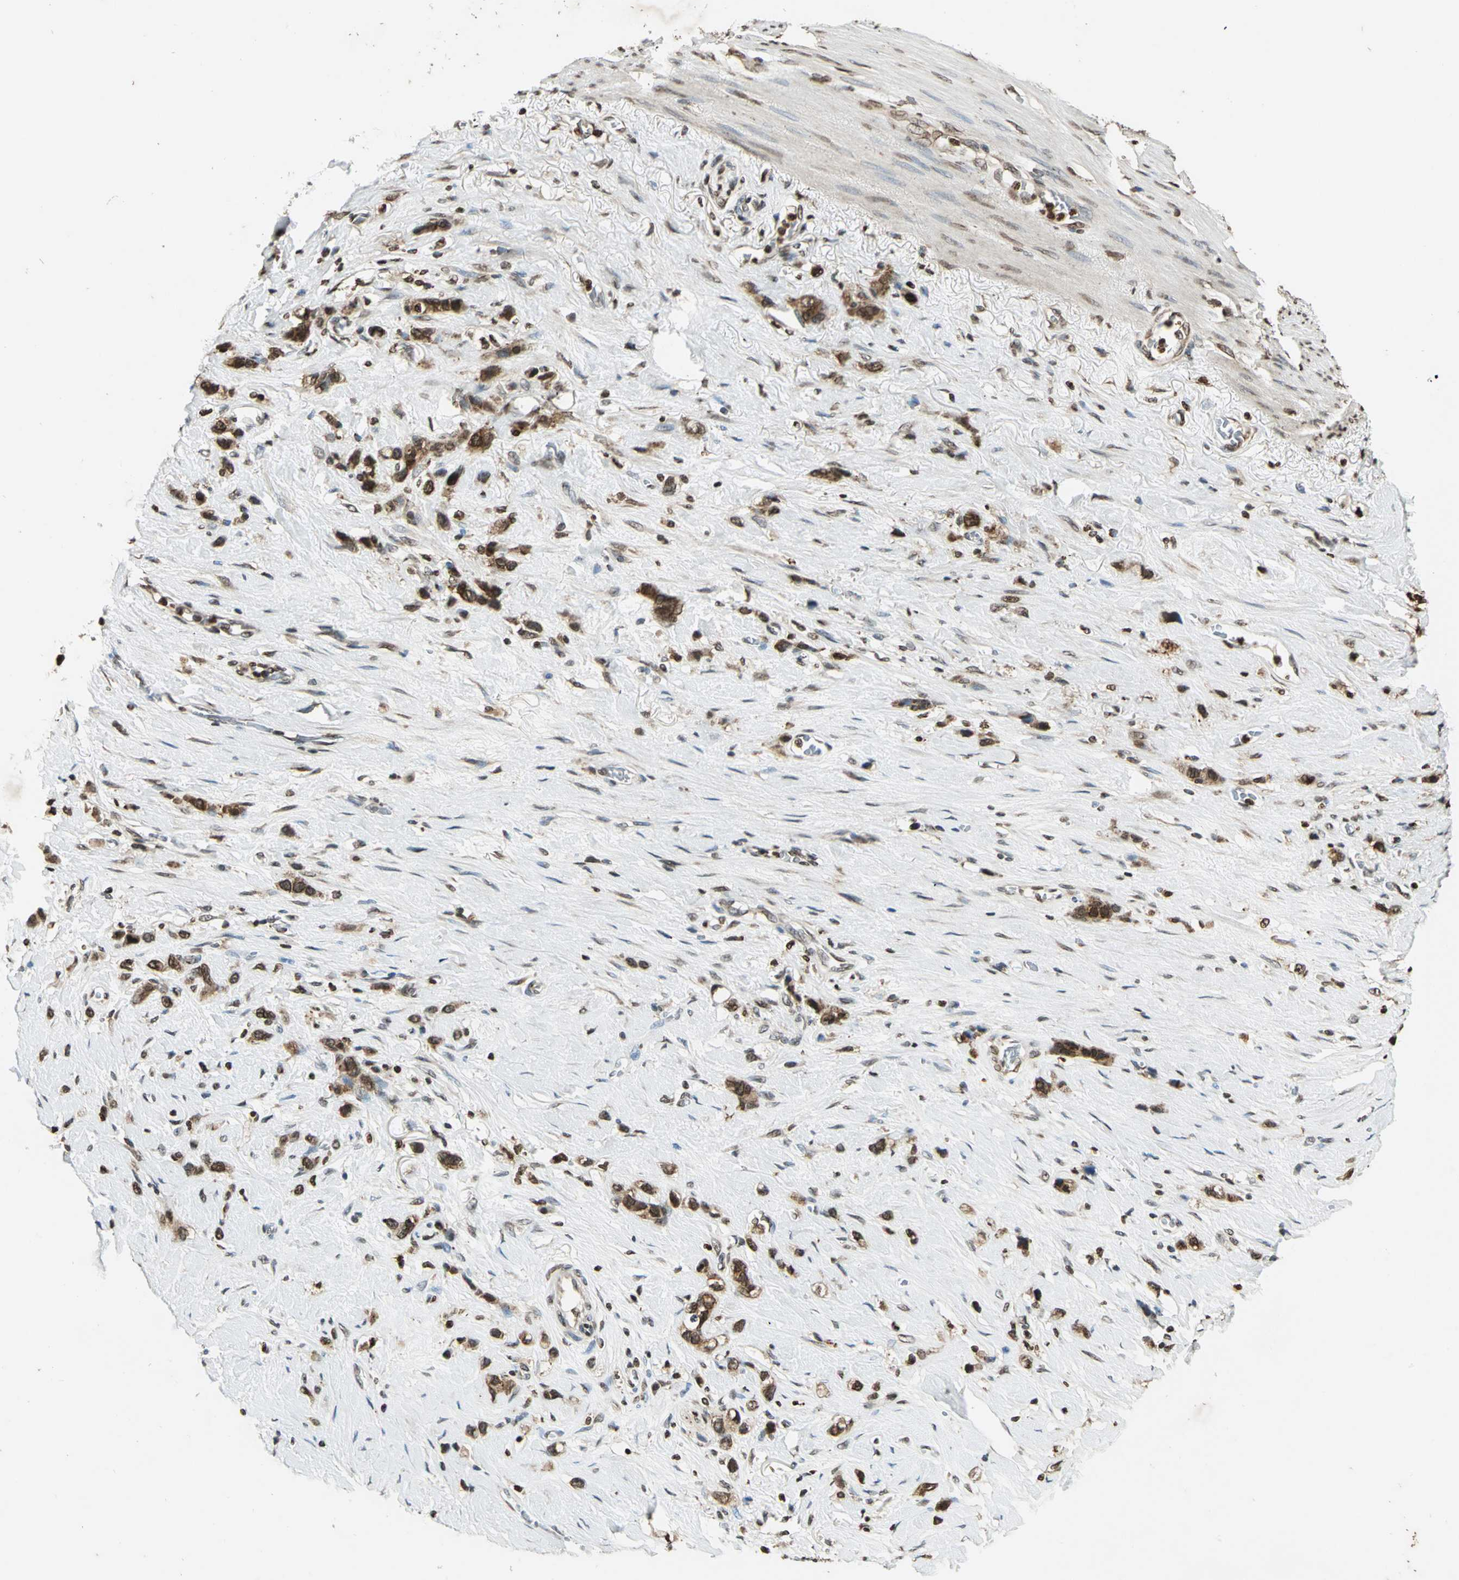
{"staining": {"intensity": "moderate", "quantity": ">75%", "location": "cytoplasmic/membranous,nuclear"}, "tissue": "stomach cancer", "cell_type": "Tumor cells", "image_type": "cancer", "snomed": [{"axis": "morphology", "description": "Normal tissue, NOS"}, {"axis": "morphology", "description": "Adenocarcinoma, NOS"}, {"axis": "morphology", "description": "Adenocarcinoma, High grade"}, {"axis": "topography", "description": "Stomach, upper"}, {"axis": "topography", "description": "Stomach"}], "caption": "Immunohistochemistry (IHC) micrograph of human adenocarcinoma (stomach) stained for a protein (brown), which demonstrates medium levels of moderate cytoplasmic/membranous and nuclear staining in about >75% of tumor cells.", "gene": "LGALS3", "patient": {"sex": "female", "age": 65}}